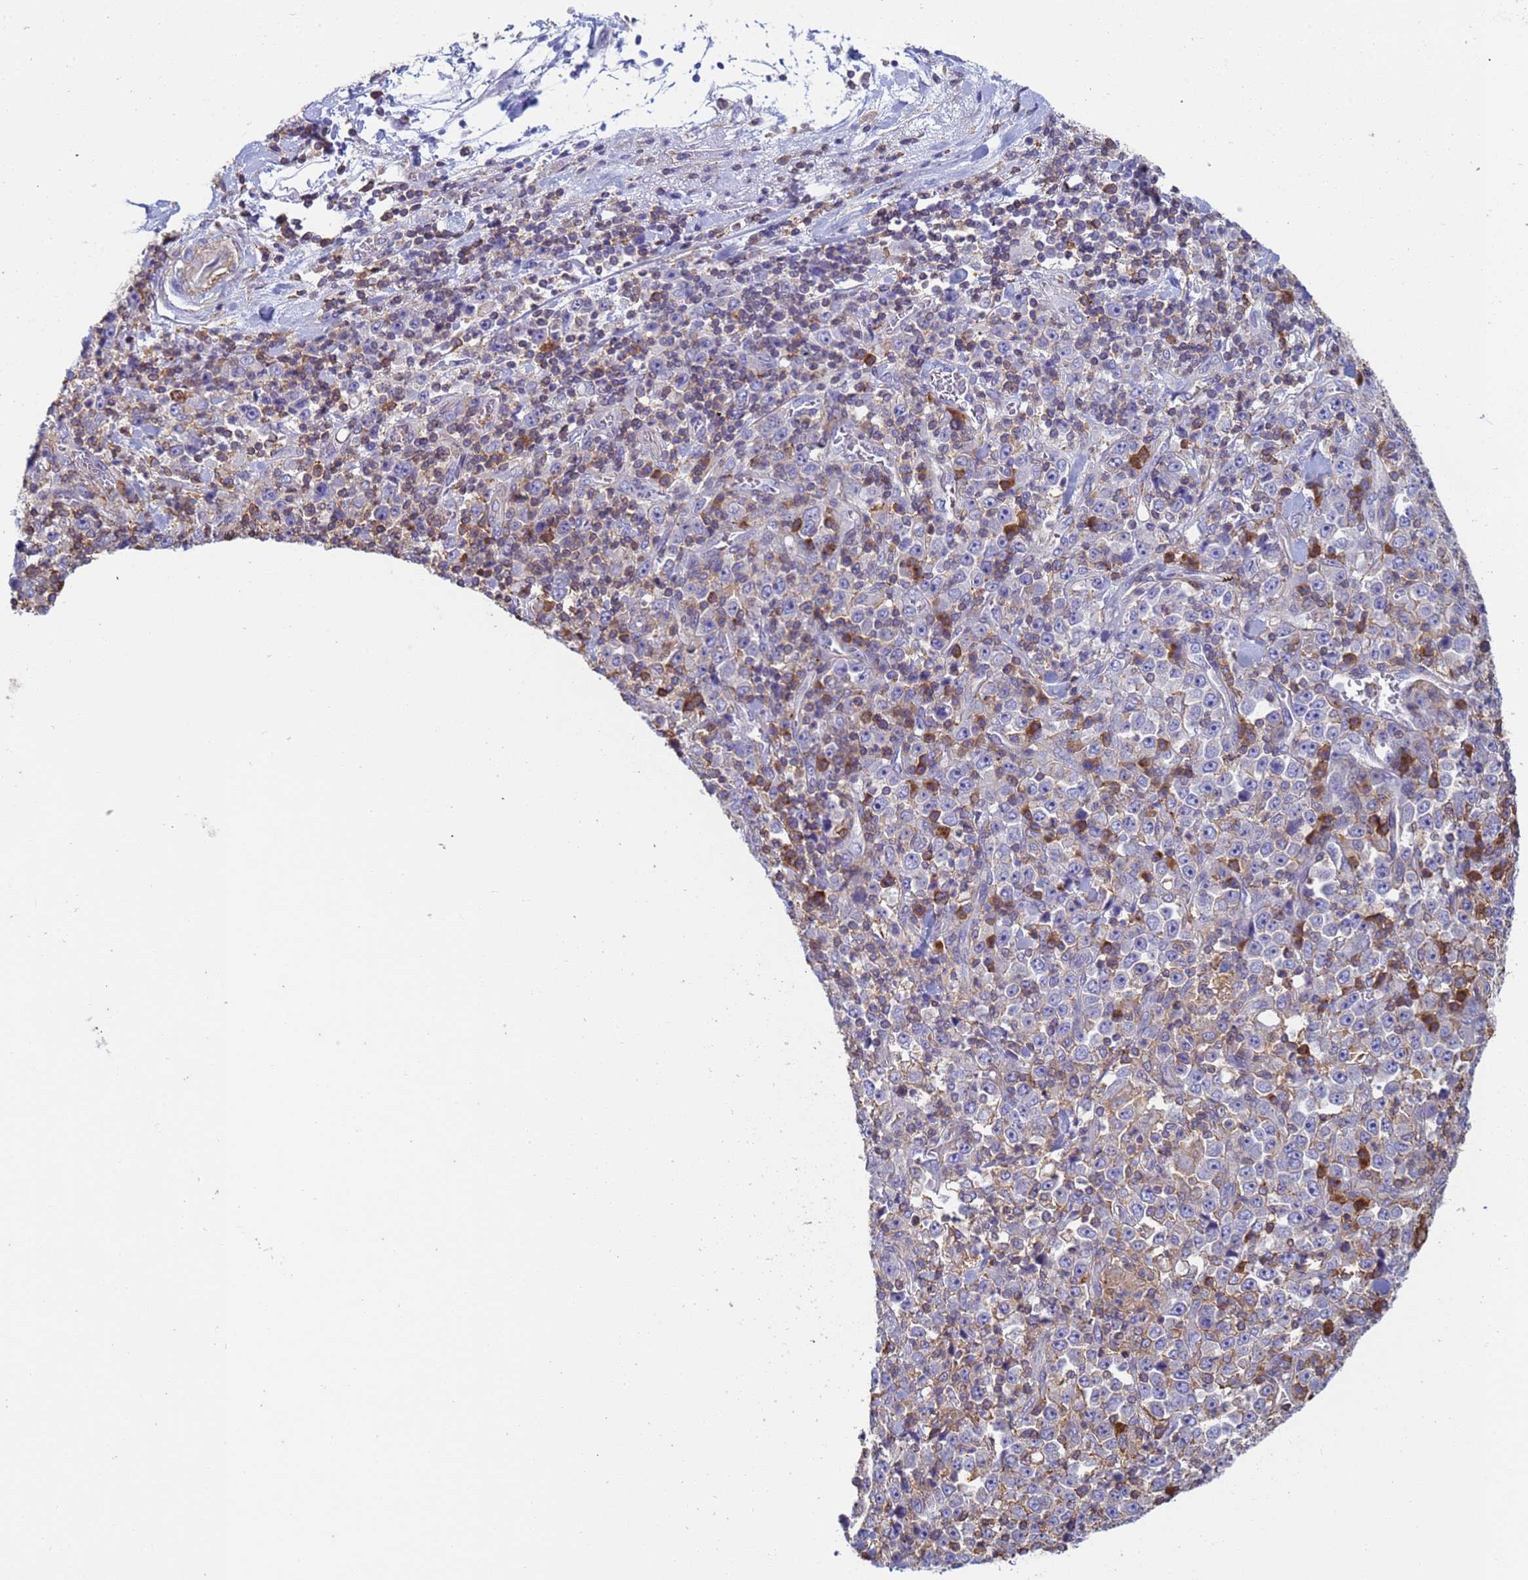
{"staining": {"intensity": "negative", "quantity": "none", "location": "none"}, "tissue": "stomach cancer", "cell_type": "Tumor cells", "image_type": "cancer", "snomed": [{"axis": "morphology", "description": "Normal tissue, NOS"}, {"axis": "morphology", "description": "Adenocarcinoma, NOS"}, {"axis": "topography", "description": "Stomach, upper"}, {"axis": "topography", "description": "Stomach"}], "caption": "The image reveals no staining of tumor cells in stomach cancer.", "gene": "ZNG1B", "patient": {"sex": "male", "age": 59}}